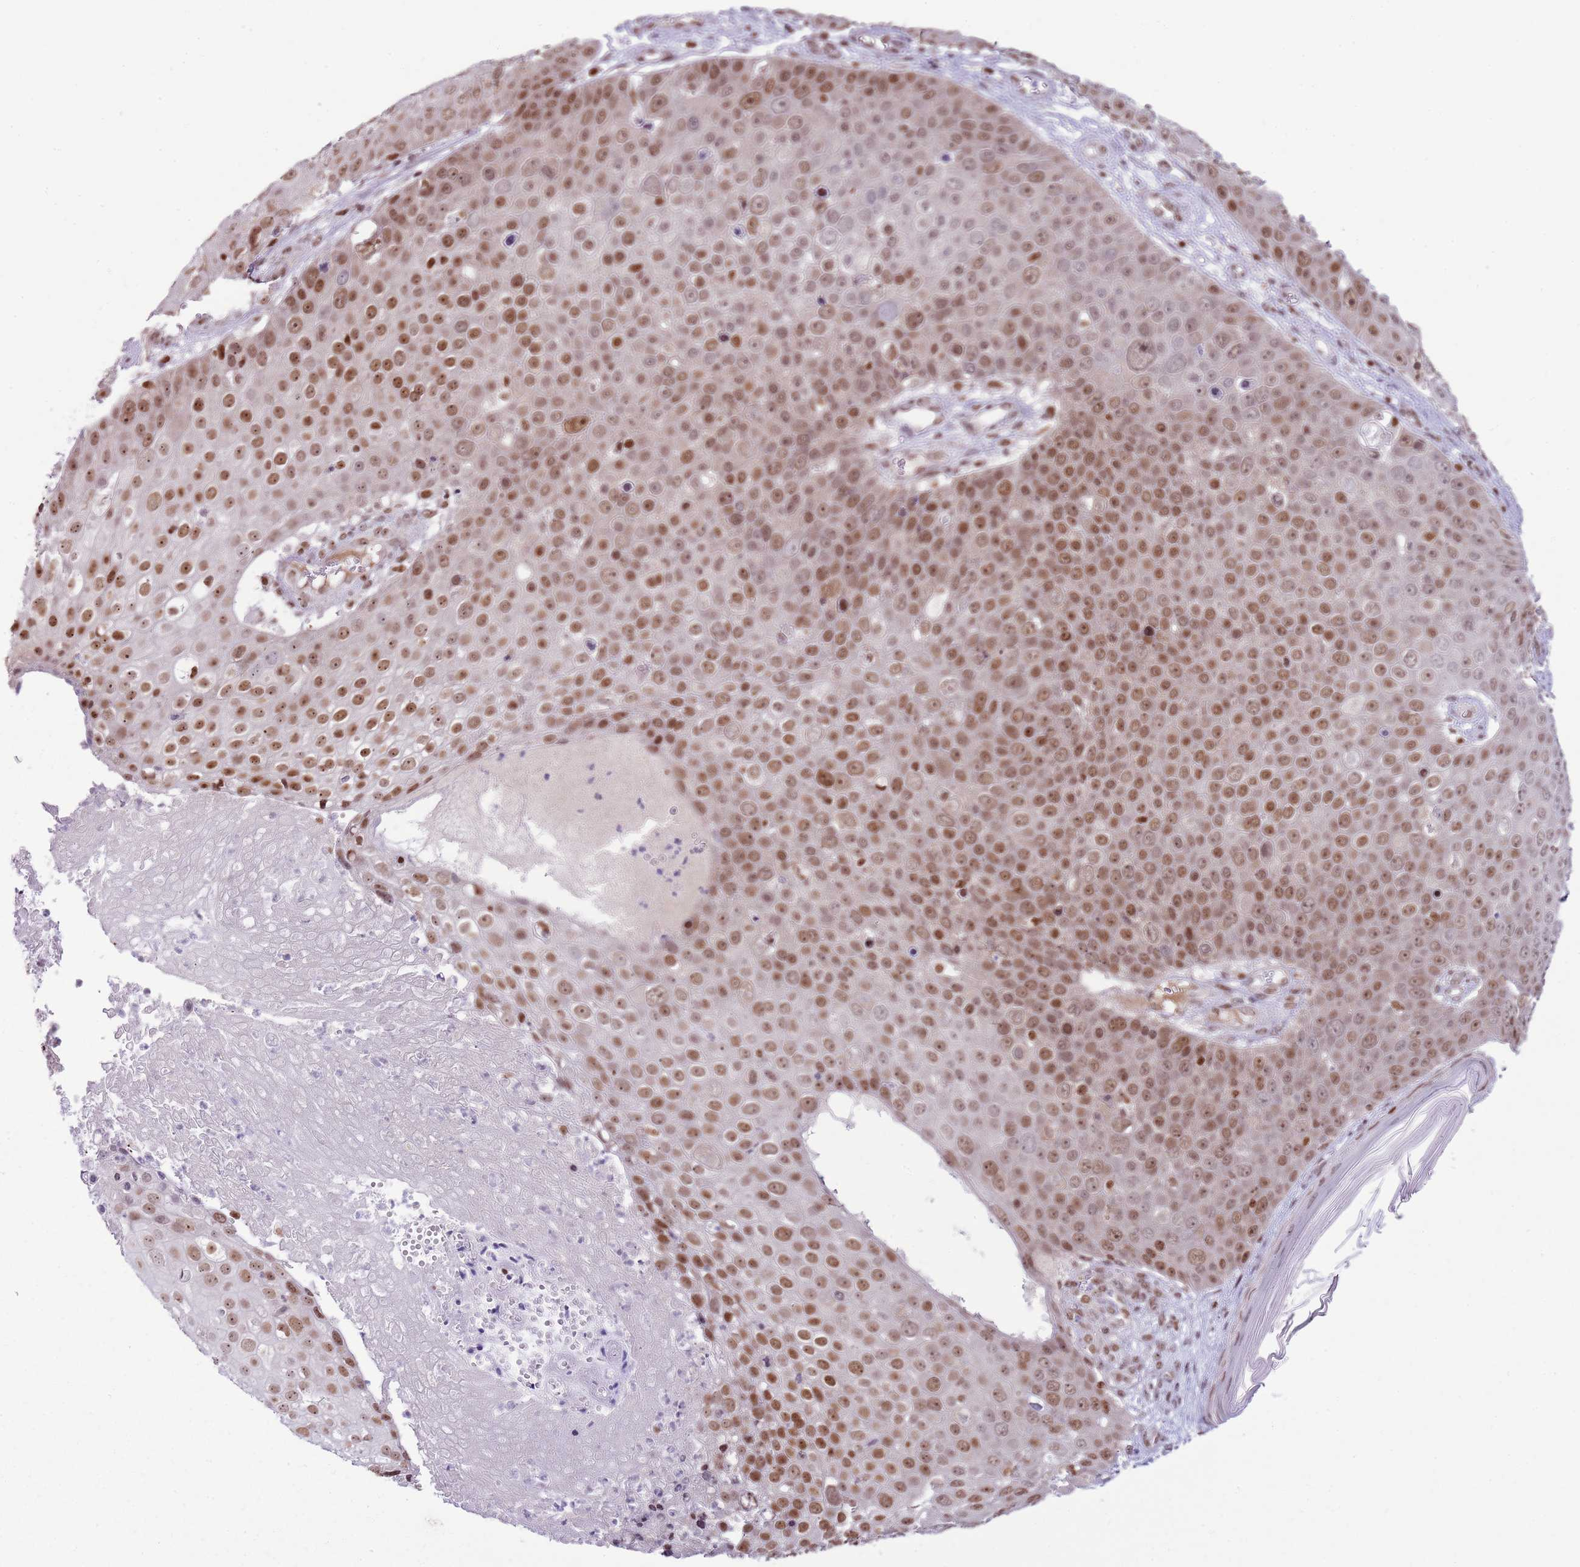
{"staining": {"intensity": "moderate", "quantity": ">75%", "location": "nuclear"}, "tissue": "skin cancer", "cell_type": "Tumor cells", "image_type": "cancer", "snomed": [{"axis": "morphology", "description": "Squamous cell carcinoma, NOS"}, {"axis": "topography", "description": "Skin"}], "caption": "DAB (3,3'-diaminobenzidine) immunohistochemical staining of human skin squamous cell carcinoma exhibits moderate nuclear protein positivity in approximately >75% of tumor cells.", "gene": "SELENOH", "patient": {"sex": "male", "age": 71}}